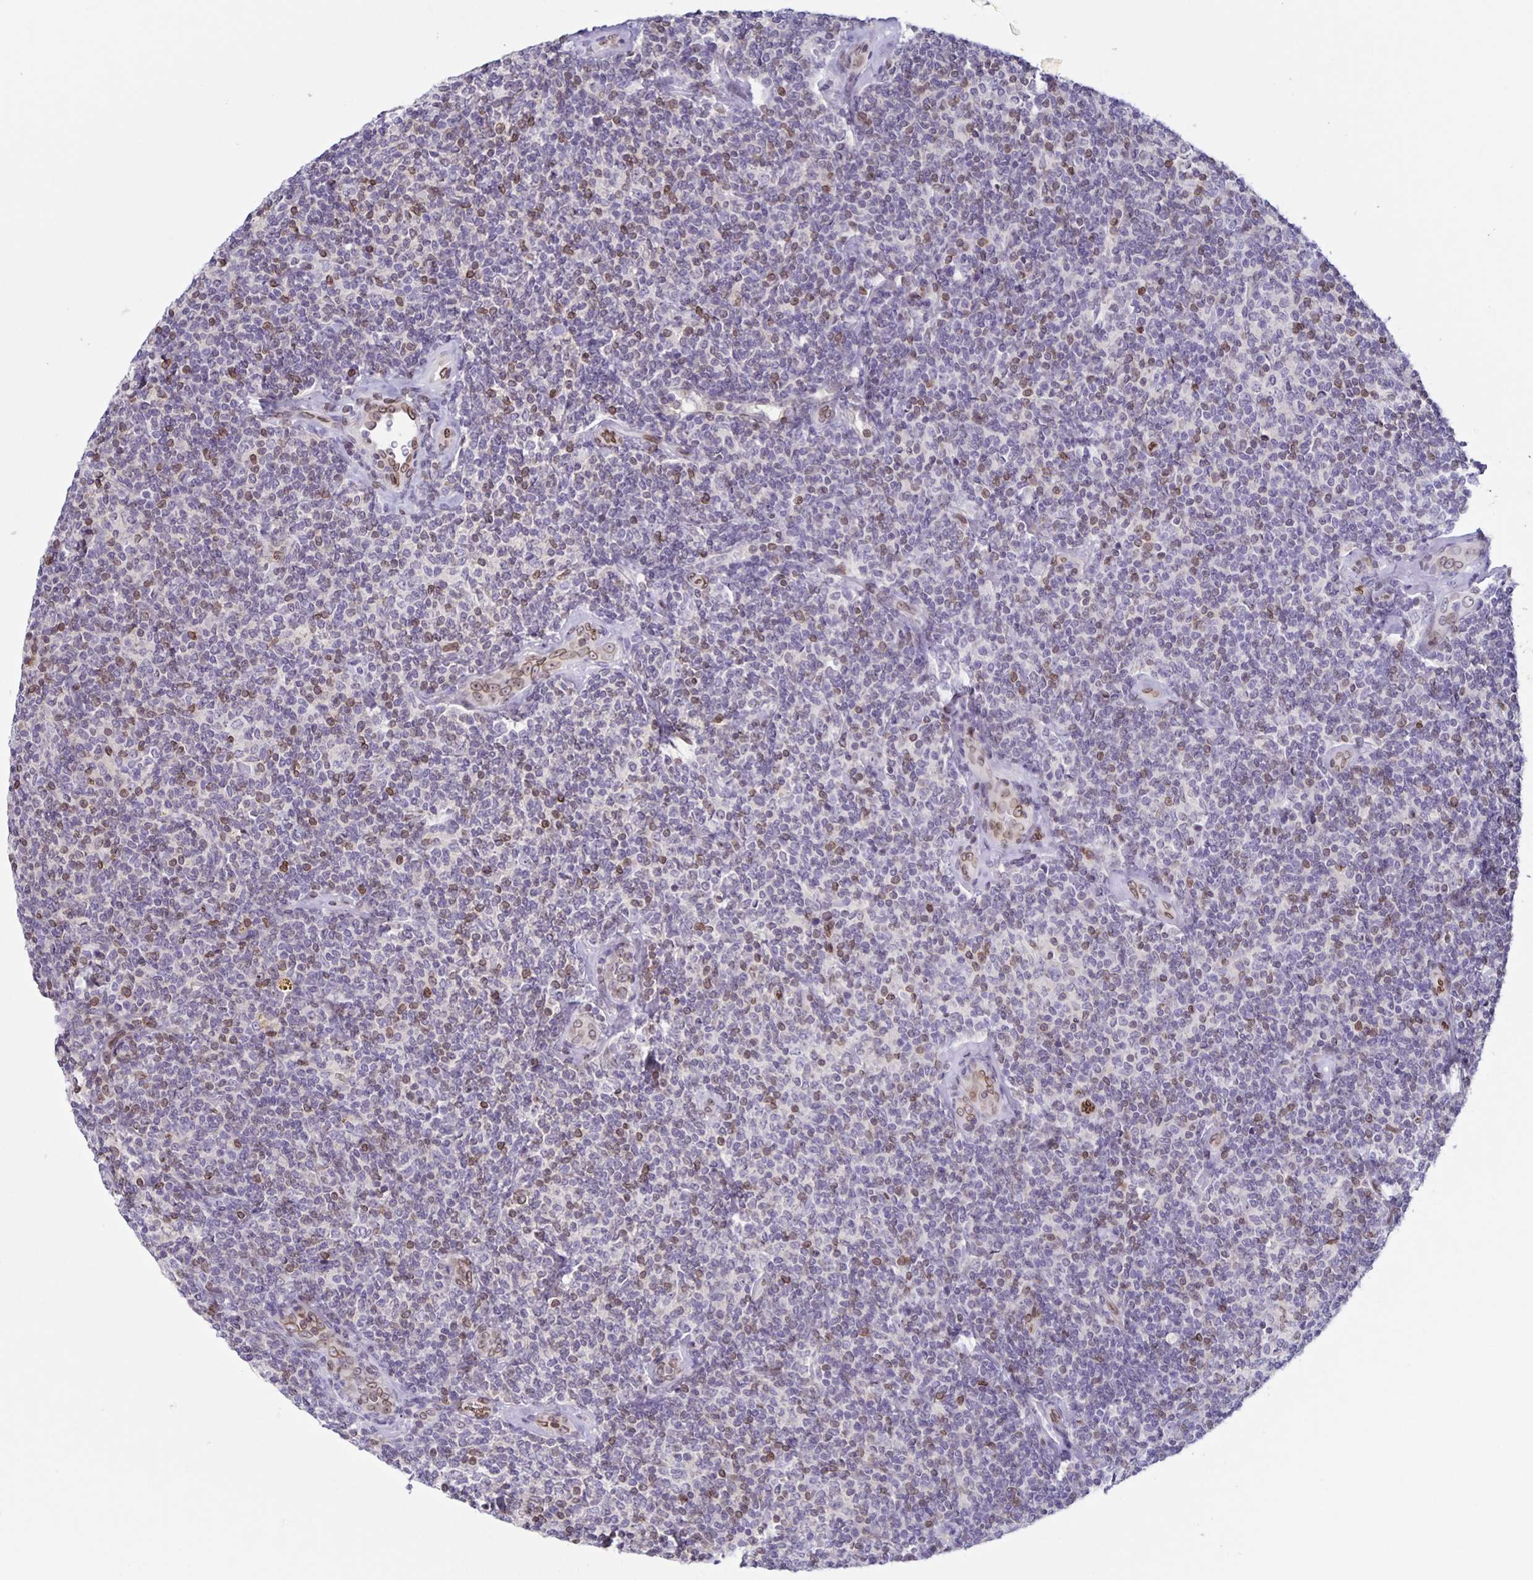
{"staining": {"intensity": "weak", "quantity": "<25%", "location": "cytoplasmic/membranous,nuclear"}, "tissue": "lymphoma", "cell_type": "Tumor cells", "image_type": "cancer", "snomed": [{"axis": "morphology", "description": "Malignant lymphoma, non-Hodgkin's type, Low grade"}, {"axis": "topography", "description": "Lymph node"}], "caption": "An immunohistochemistry (IHC) photomicrograph of lymphoma is shown. There is no staining in tumor cells of lymphoma.", "gene": "SYNE2", "patient": {"sex": "female", "age": 56}}